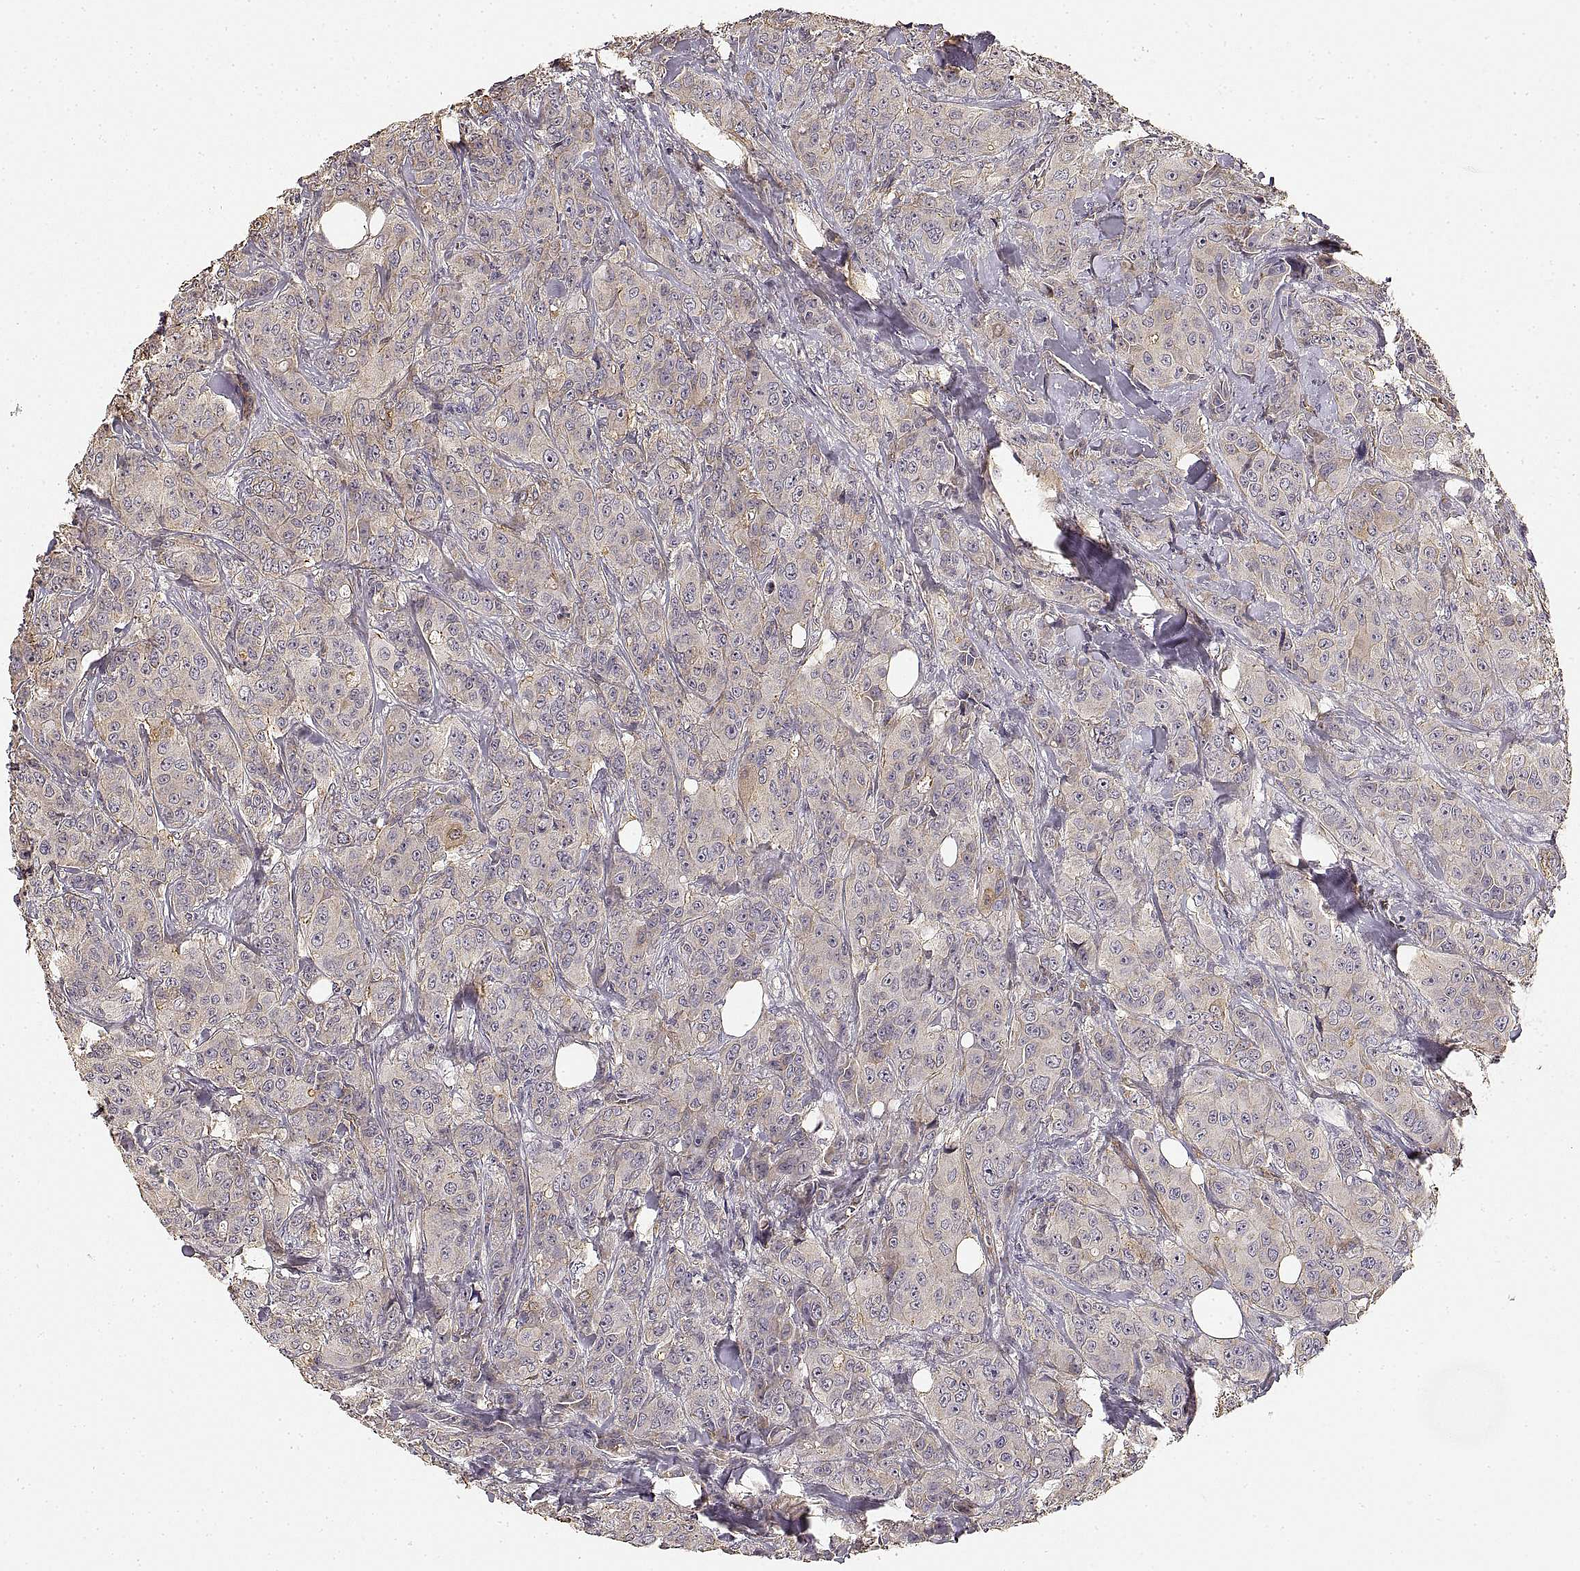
{"staining": {"intensity": "weak", "quantity": "<25%", "location": "cytoplasmic/membranous"}, "tissue": "breast cancer", "cell_type": "Tumor cells", "image_type": "cancer", "snomed": [{"axis": "morphology", "description": "Duct carcinoma"}, {"axis": "topography", "description": "Breast"}], "caption": "The photomicrograph displays no staining of tumor cells in breast invasive ductal carcinoma.", "gene": "LAMA4", "patient": {"sex": "female", "age": 43}}